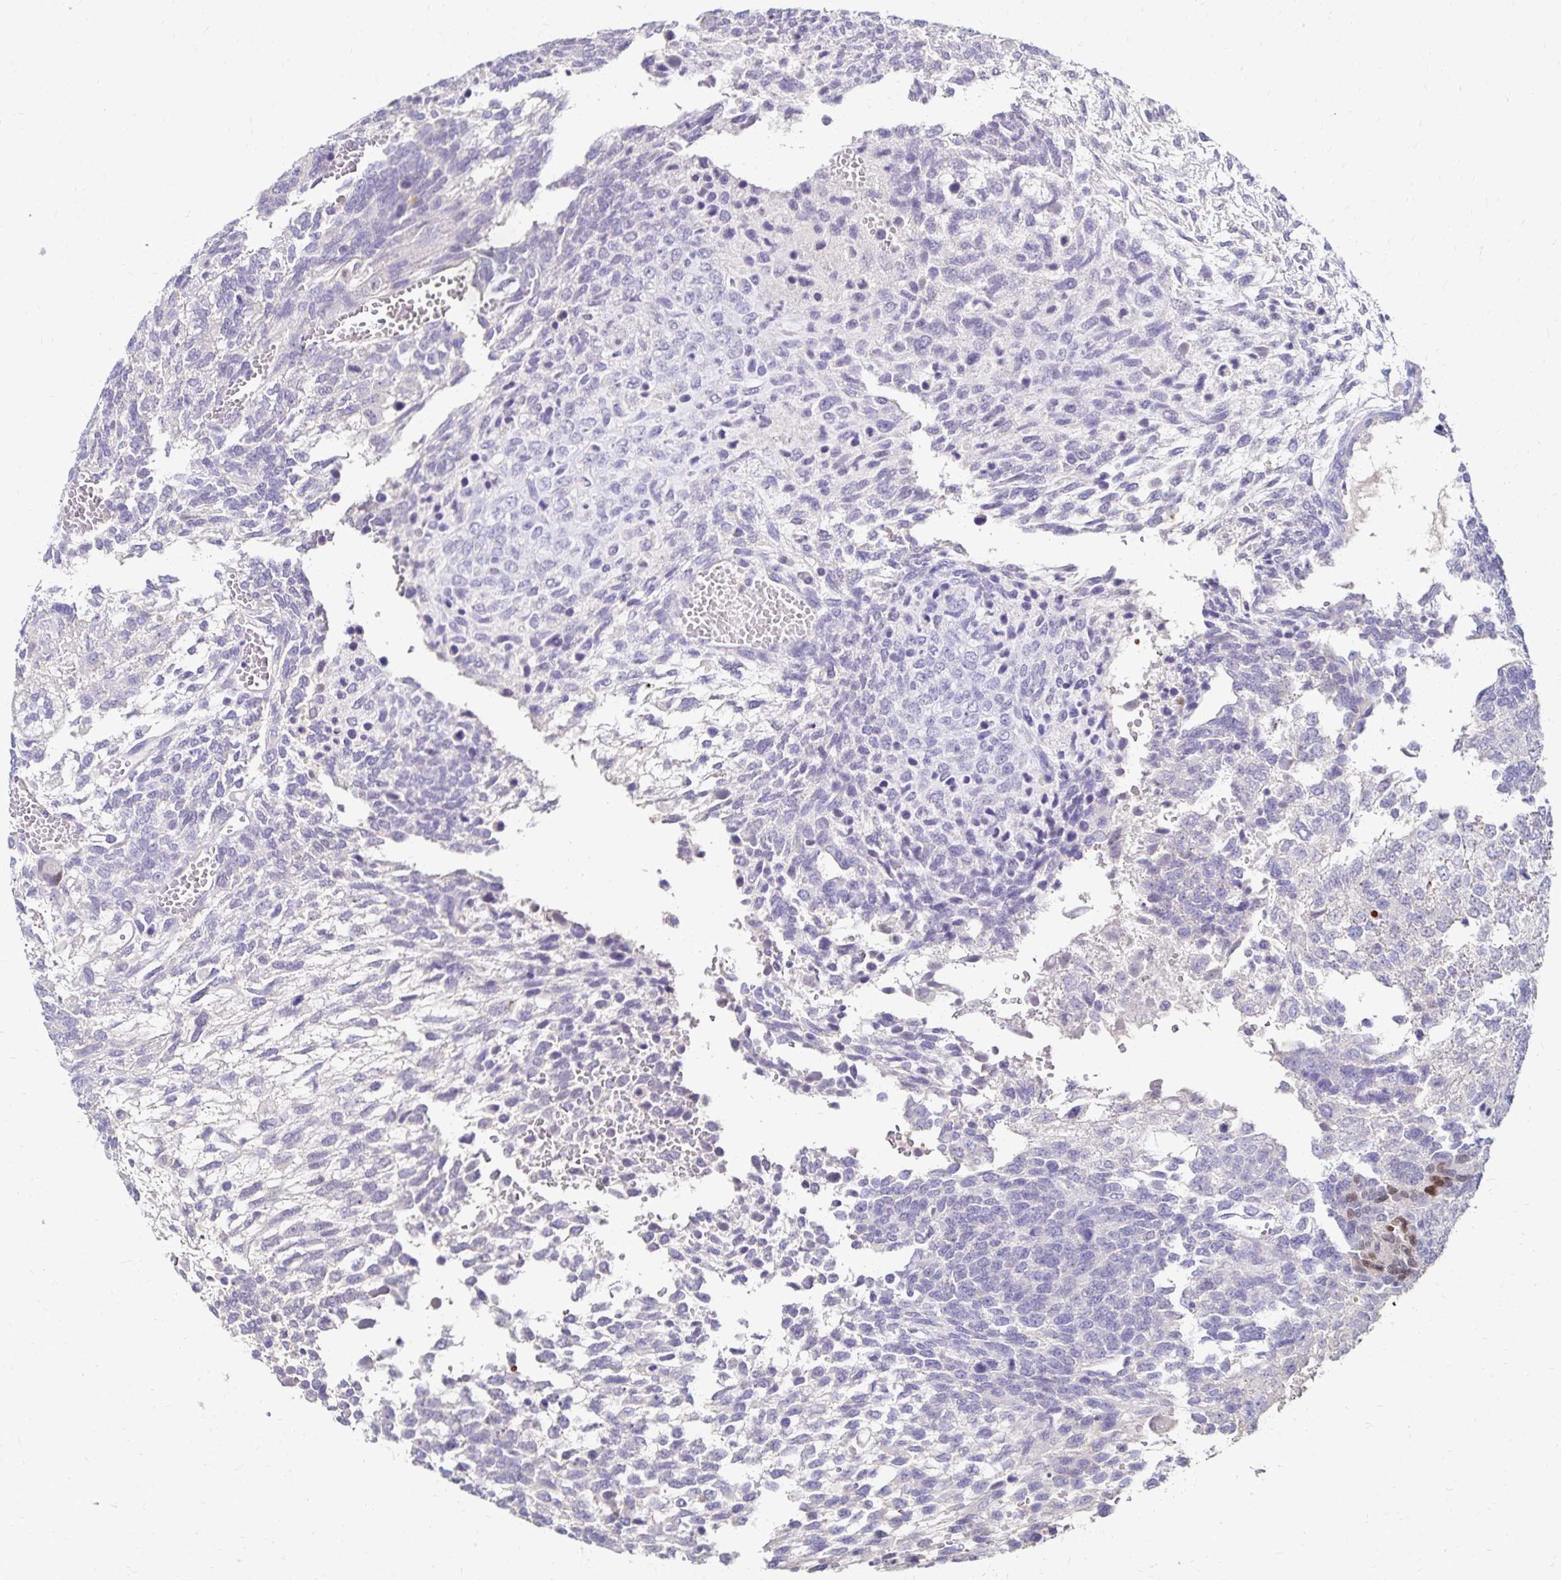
{"staining": {"intensity": "negative", "quantity": "none", "location": "none"}, "tissue": "testis cancer", "cell_type": "Tumor cells", "image_type": "cancer", "snomed": [{"axis": "morphology", "description": "Normal tissue, NOS"}, {"axis": "morphology", "description": "Carcinoma, Embryonal, NOS"}, {"axis": "topography", "description": "Testis"}, {"axis": "topography", "description": "Epididymis"}], "caption": "Protein analysis of testis embryonal carcinoma displays no significant expression in tumor cells. (Brightfield microscopy of DAB (3,3'-diaminobenzidine) immunohistochemistry (IHC) at high magnification).", "gene": "PAX5", "patient": {"sex": "male", "age": 23}}